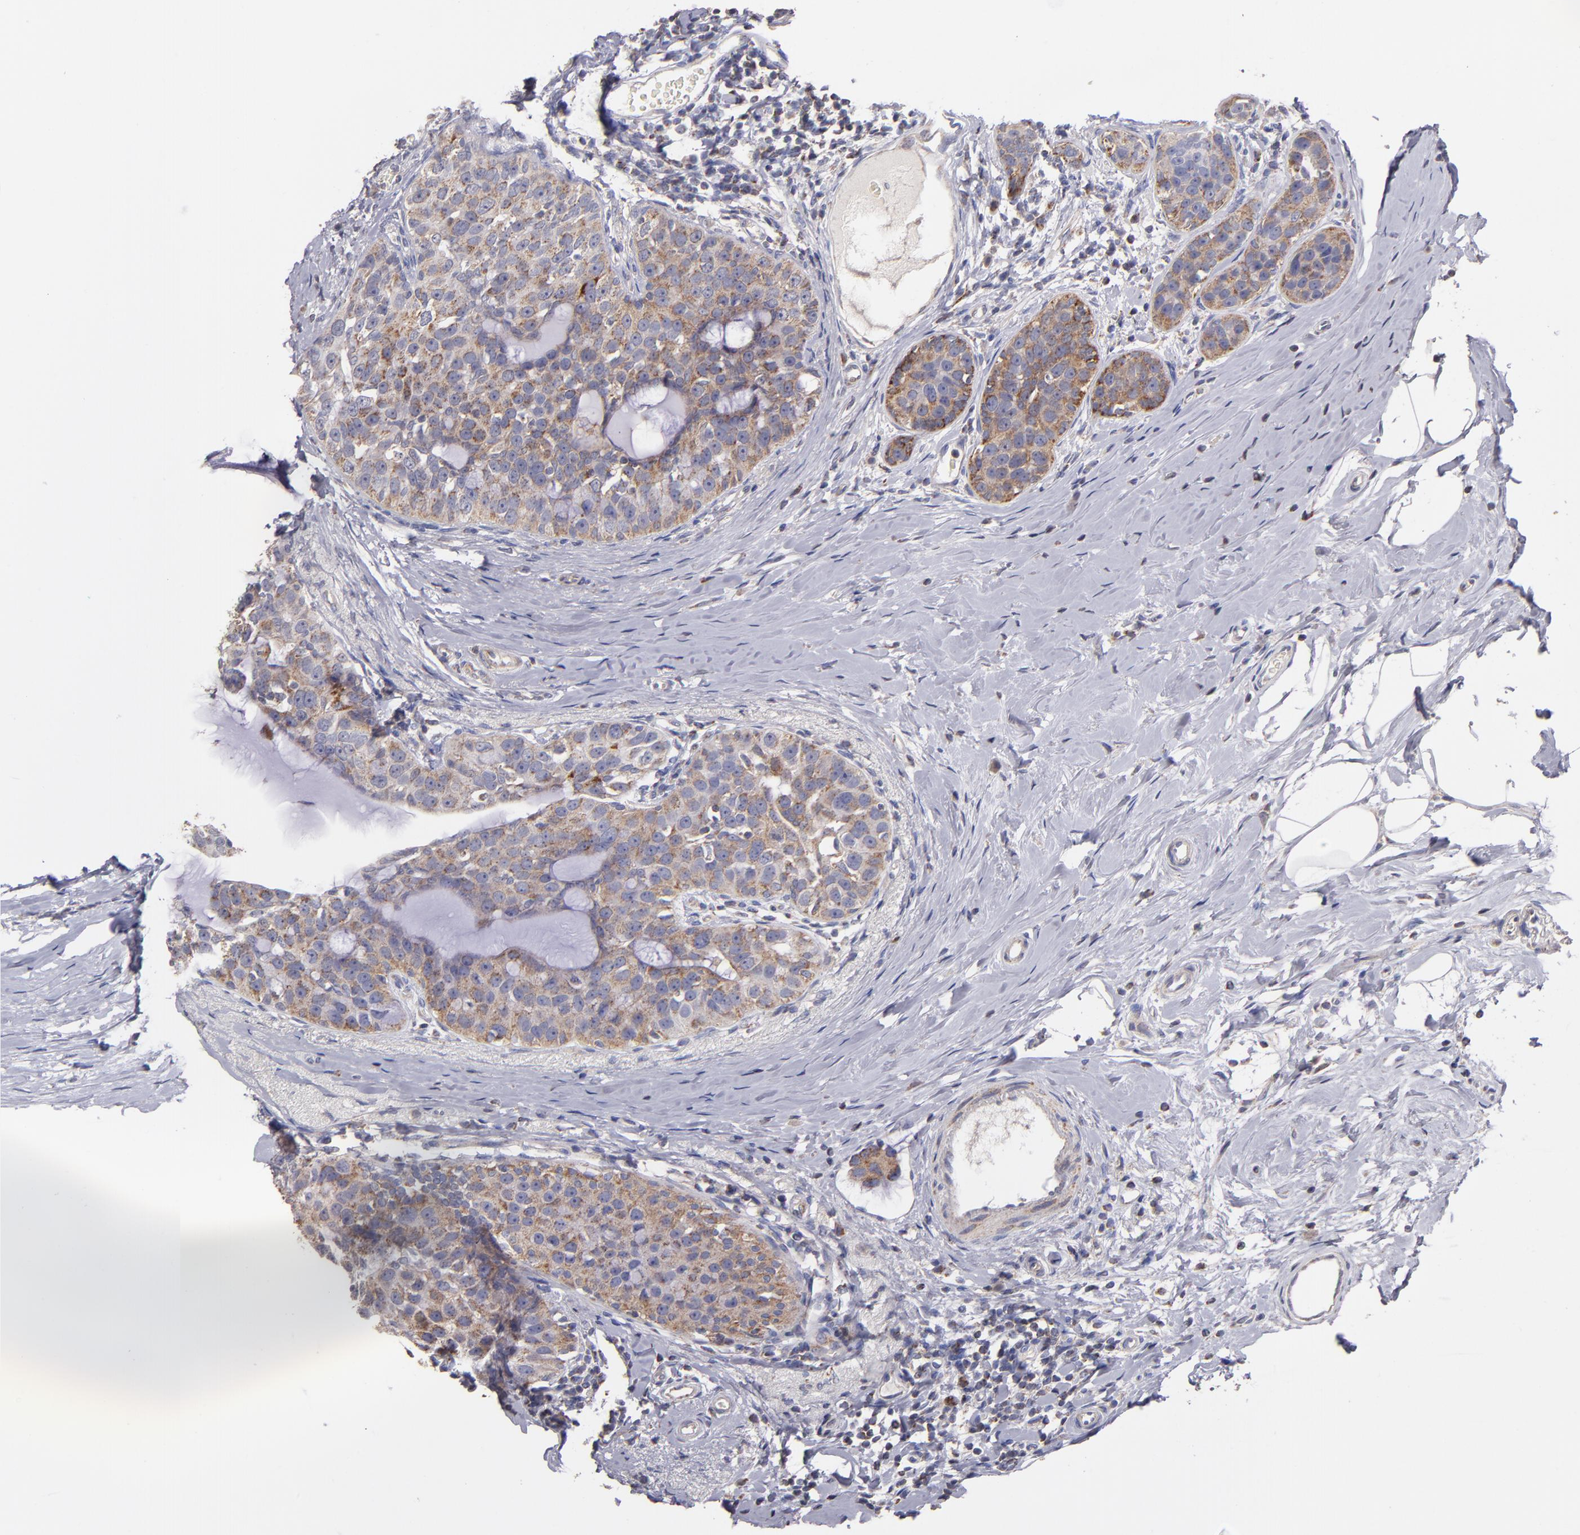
{"staining": {"intensity": "moderate", "quantity": ">75%", "location": "cytoplasmic/membranous"}, "tissue": "breast cancer", "cell_type": "Tumor cells", "image_type": "cancer", "snomed": [{"axis": "morphology", "description": "Normal tissue, NOS"}, {"axis": "morphology", "description": "Duct carcinoma"}, {"axis": "topography", "description": "Breast"}], "caption": "DAB immunohistochemical staining of human intraductal carcinoma (breast) reveals moderate cytoplasmic/membranous protein staining in about >75% of tumor cells.", "gene": "CLTA", "patient": {"sex": "female", "age": 50}}